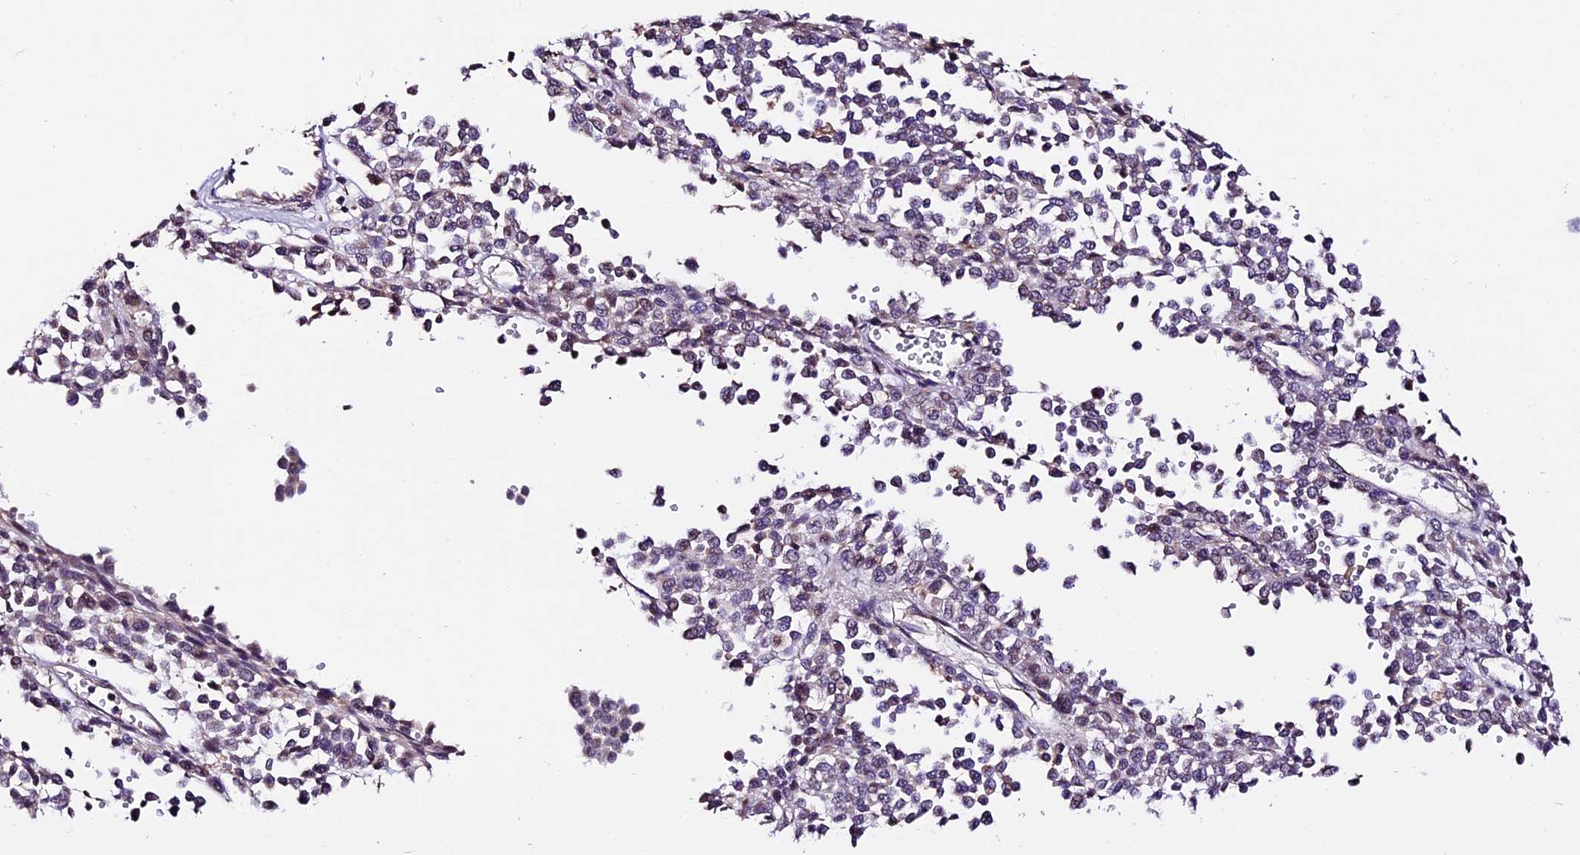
{"staining": {"intensity": "negative", "quantity": "none", "location": "none"}, "tissue": "melanoma", "cell_type": "Tumor cells", "image_type": "cancer", "snomed": [{"axis": "morphology", "description": "Malignant melanoma, Metastatic site"}, {"axis": "topography", "description": "Pancreas"}], "caption": "The image shows no staining of tumor cells in melanoma.", "gene": "DDX28", "patient": {"sex": "female", "age": 30}}